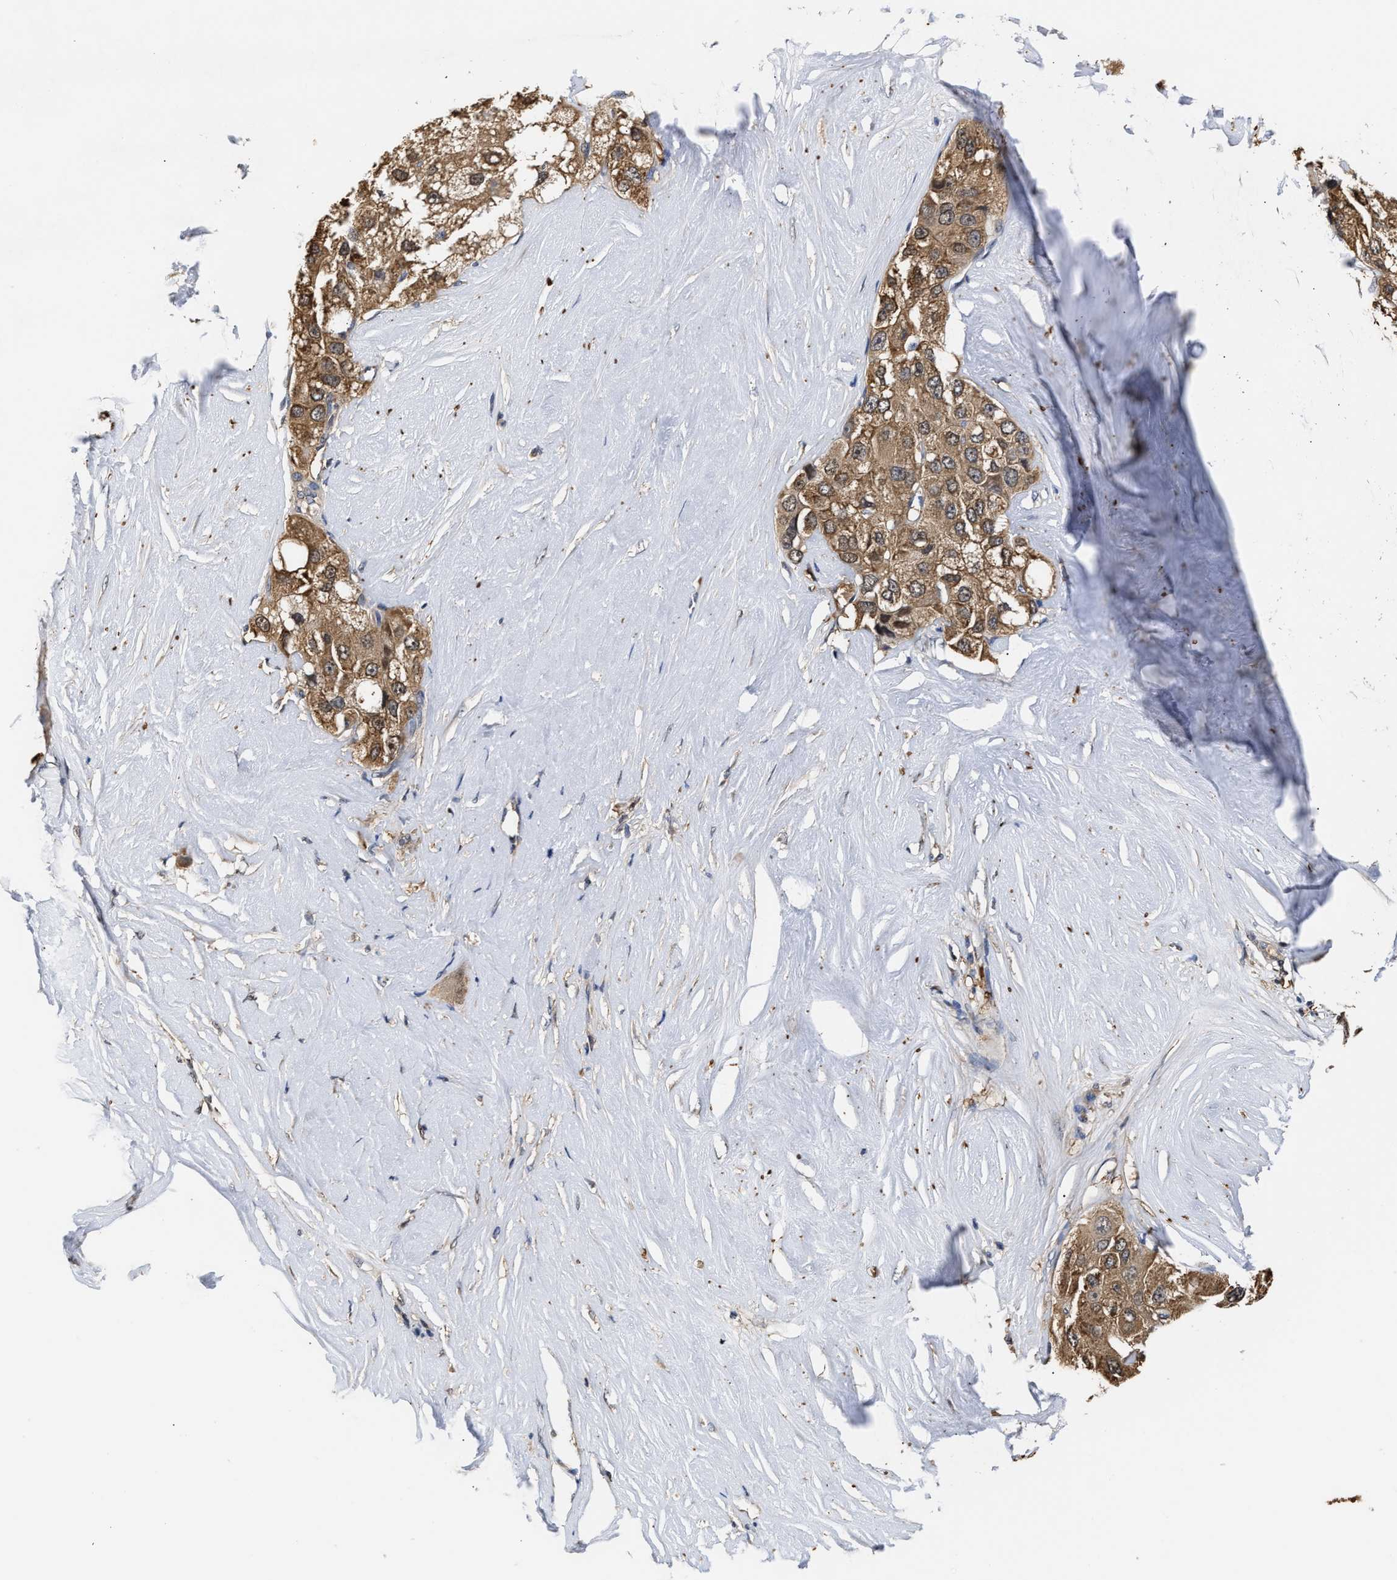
{"staining": {"intensity": "moderate", "quantity": ">75%", "location": "cytoplasmic/membranous,nuclear"}, "tissue": "liver cancer", "cell_type": "Tumor cells", "image_type": "cancer", "snomed": [{"axis": "morphology", "description": "Carcinoma, Hepatocellular, NOS"}, {"axis": "topography", "description": "Liver"}], "caption": "There is medium levels of moderate cytoplasmic/membranous and nuclear positivity in tumor cells of liver cancer, as demonstrated by immunohistochemical staining (brown color).", "gene": "KLHDC1", "patient": {"sex": "male", "age": 80}}